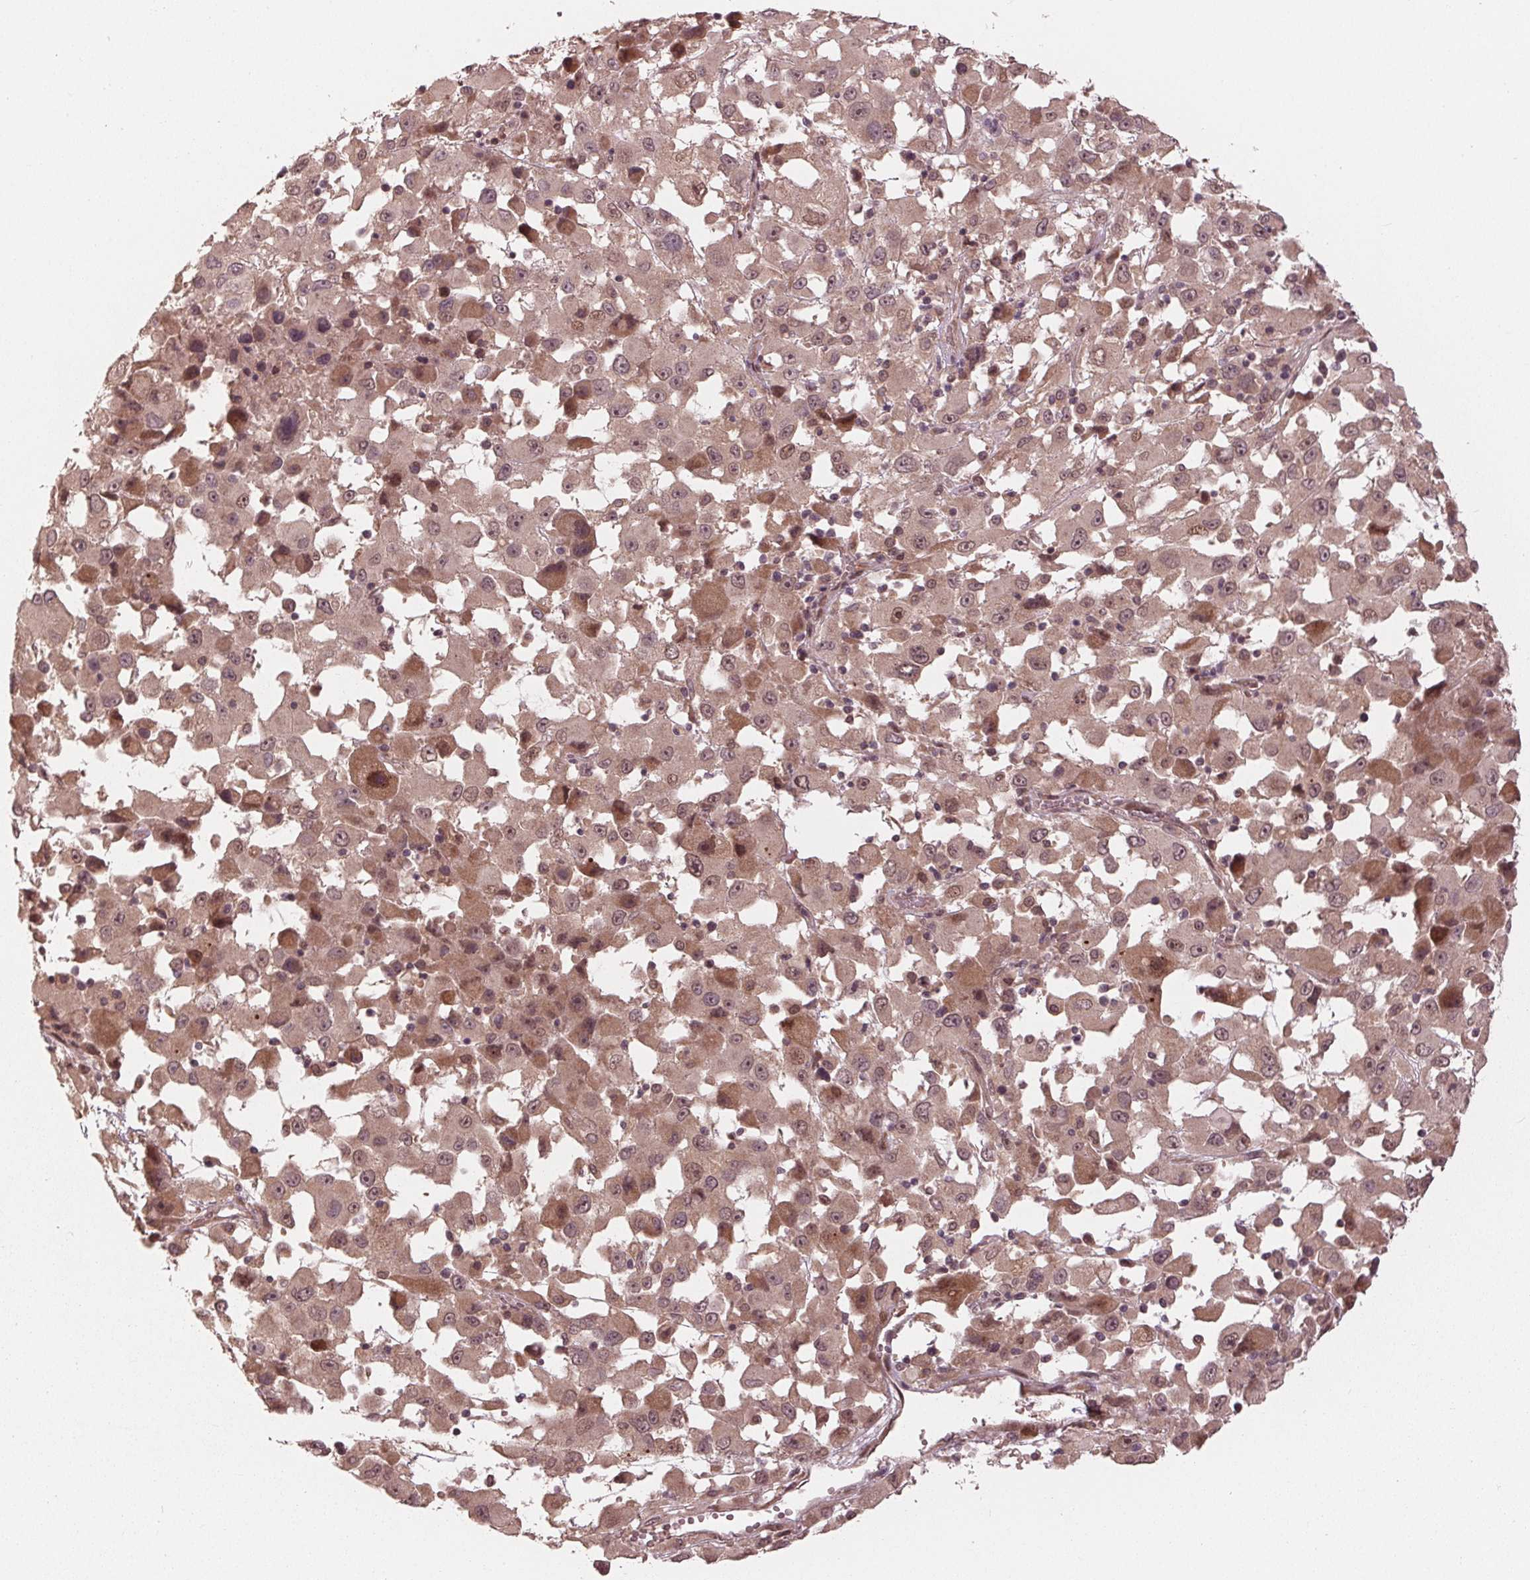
{"staining": {"intensity": "weak", "quantity": ">75%", "location": "cytoplasmic/membranous,nuclear"}, "tissue": "melanoma", "cell_type": "Tumor cells", "image_type": "cancer", "snomed": [{"axis": "morphology", "description": "Malignant melanoma, Metastatic site"}, {"axis": "topography", "description": "Soft tissue"}], "caption": "Melanoma was stained to show a protein in brown. There is low levels of weak cytoplasmic/membranous and nuclear expression in approximately >75% of tumor cells.", "gene": "ZNF471", "patient": {"sex": "male", "age": 50}}